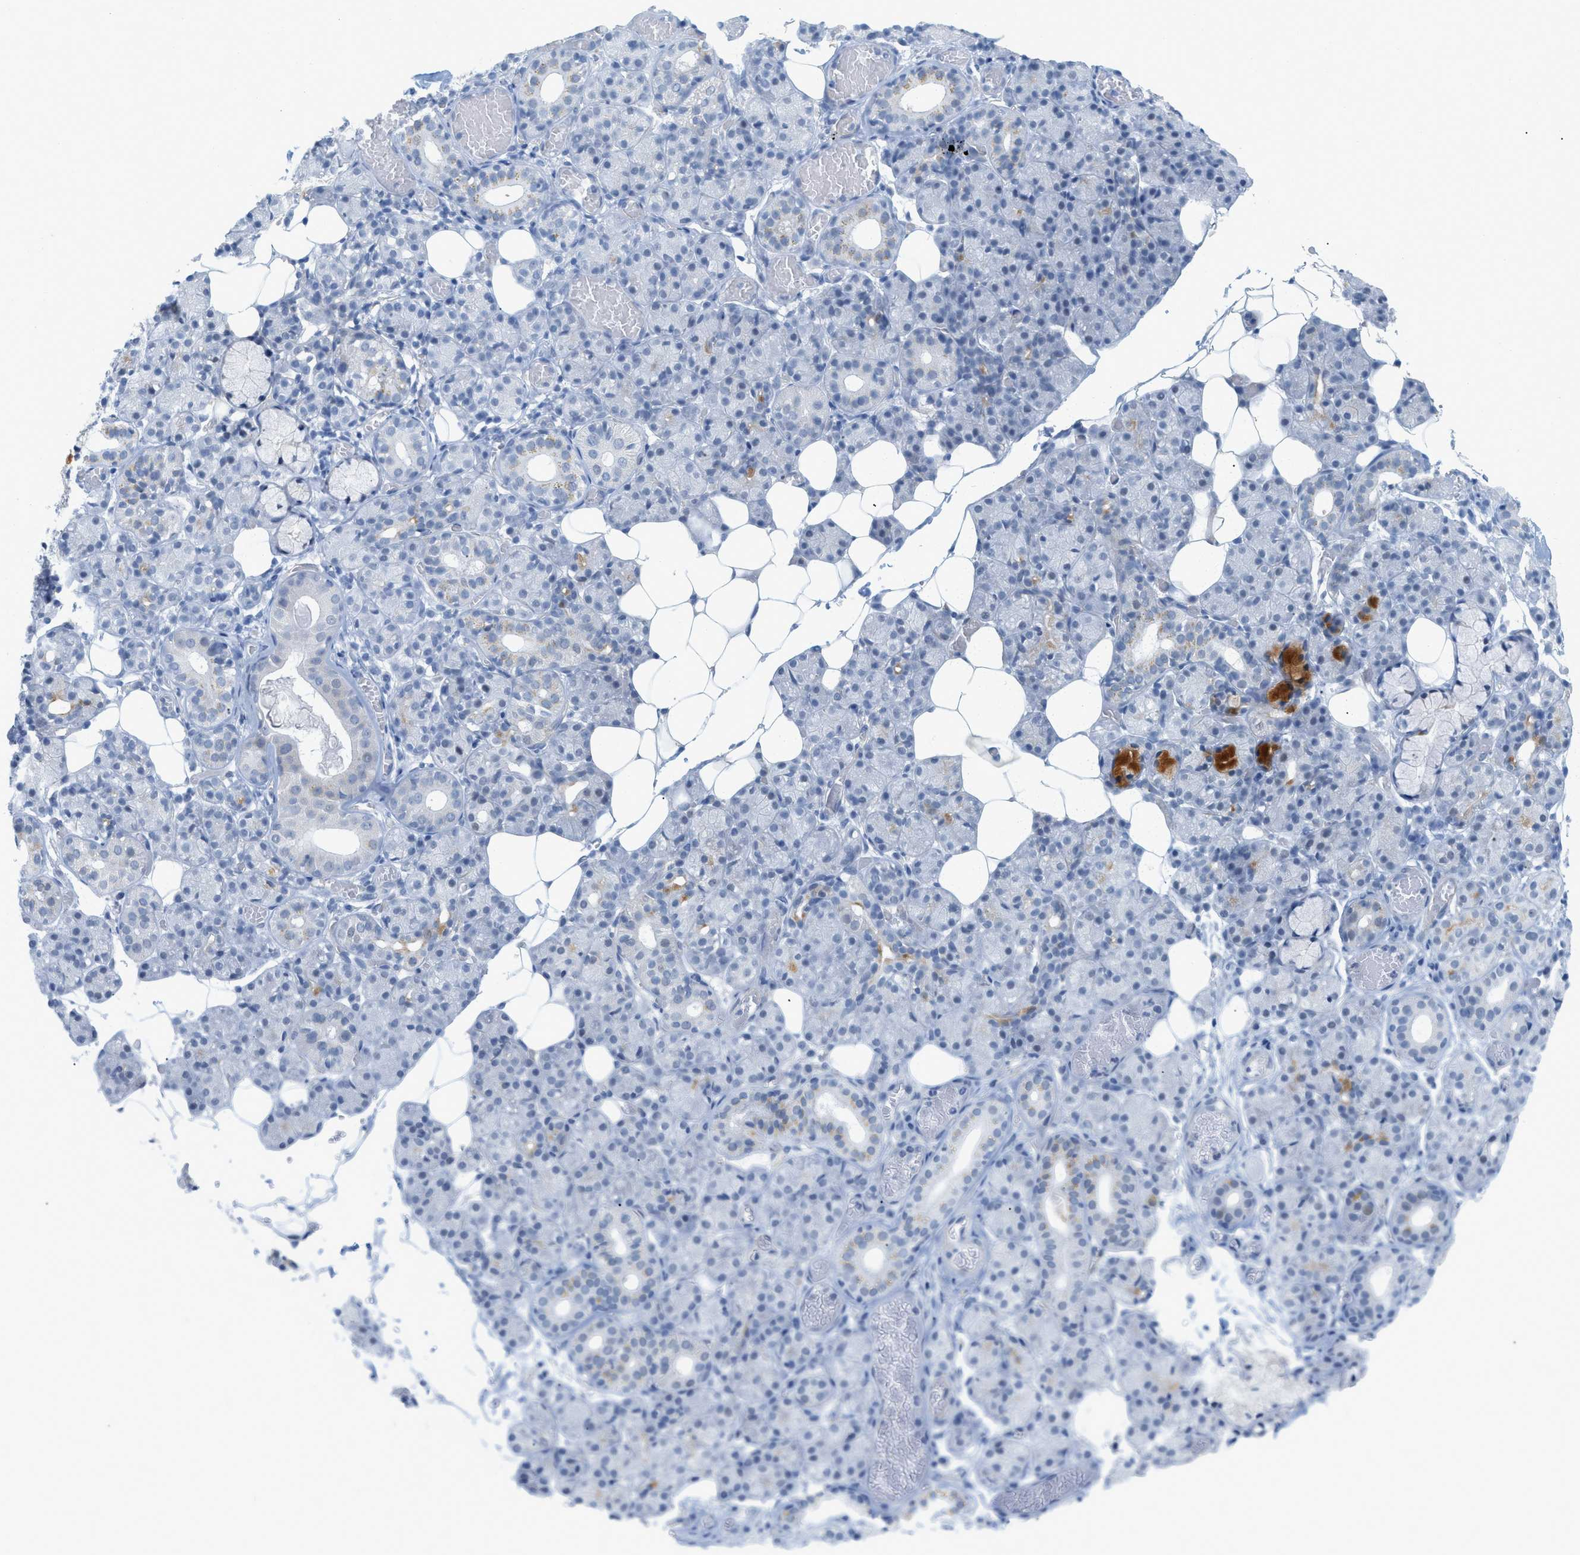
{"staining": {"intensity": "negative", "quantity": "none", "location": "none"}, "tissue": "salivary gland", "cell_type": "Glandular cells", "image_type": "normal", "snomed": [{"axis": "morphology", "description": "Normal tissue, NOS"}, {"axis": "topography", "description": "Salivary gland"}], "caption": "IHC photomicrograph of normal human salivary gland stained for a protein (brown), which exhibits no expression in glandular cells. (IHC, brightfield microscopy, high magnification).", "gene": "HLTF", "patient": {"sex": "male", "age": 63}}